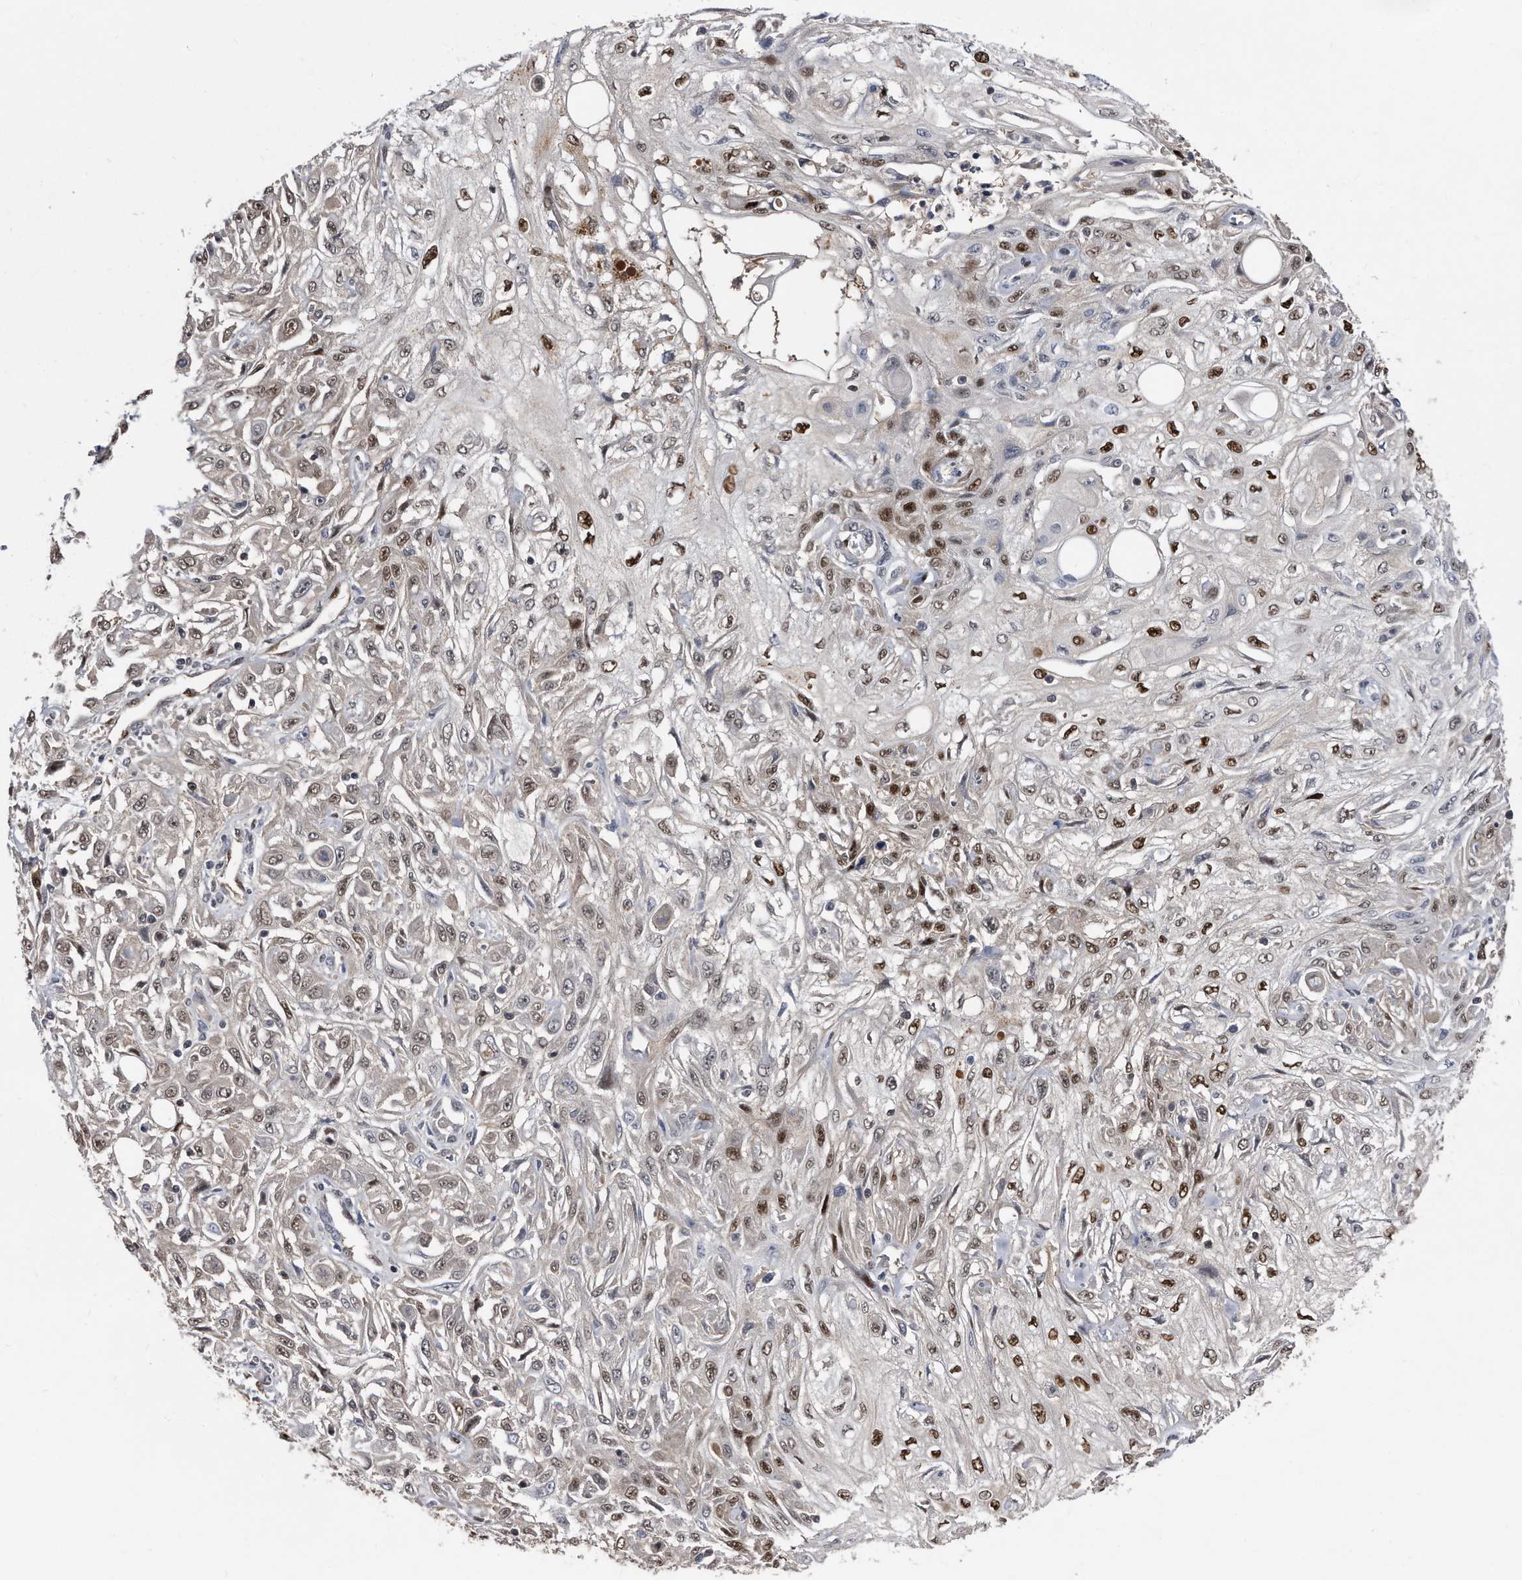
{"staining": {"intensity": "strong", "quantity": "25%-75%", "location": "nuclear"}, "tissue": "skin cancer", "cell_type": "Tumor cells", "image_type": "cancer", "snomed": [{"axis": "morphology", "description": "Squamous cell carcinoma, NOS"}, {"axis": "morphology", "description": "Squamous cell carcinoma, metastatic, NOS"}, {"axis": "topography", "description": "Skin"}, {"axis": "topography", "description": "Lymph node"}], "caption": "Skin cancer tissue displays strong nuclear positivity in about 25%-75% of tumor cells The staining was performed using DAB, with brown indicating positive protein expression. Nuclei are stained blue with hematoxylin.", "gene": "RAD23B", "patient": {"sex": "male", "age": 75}}